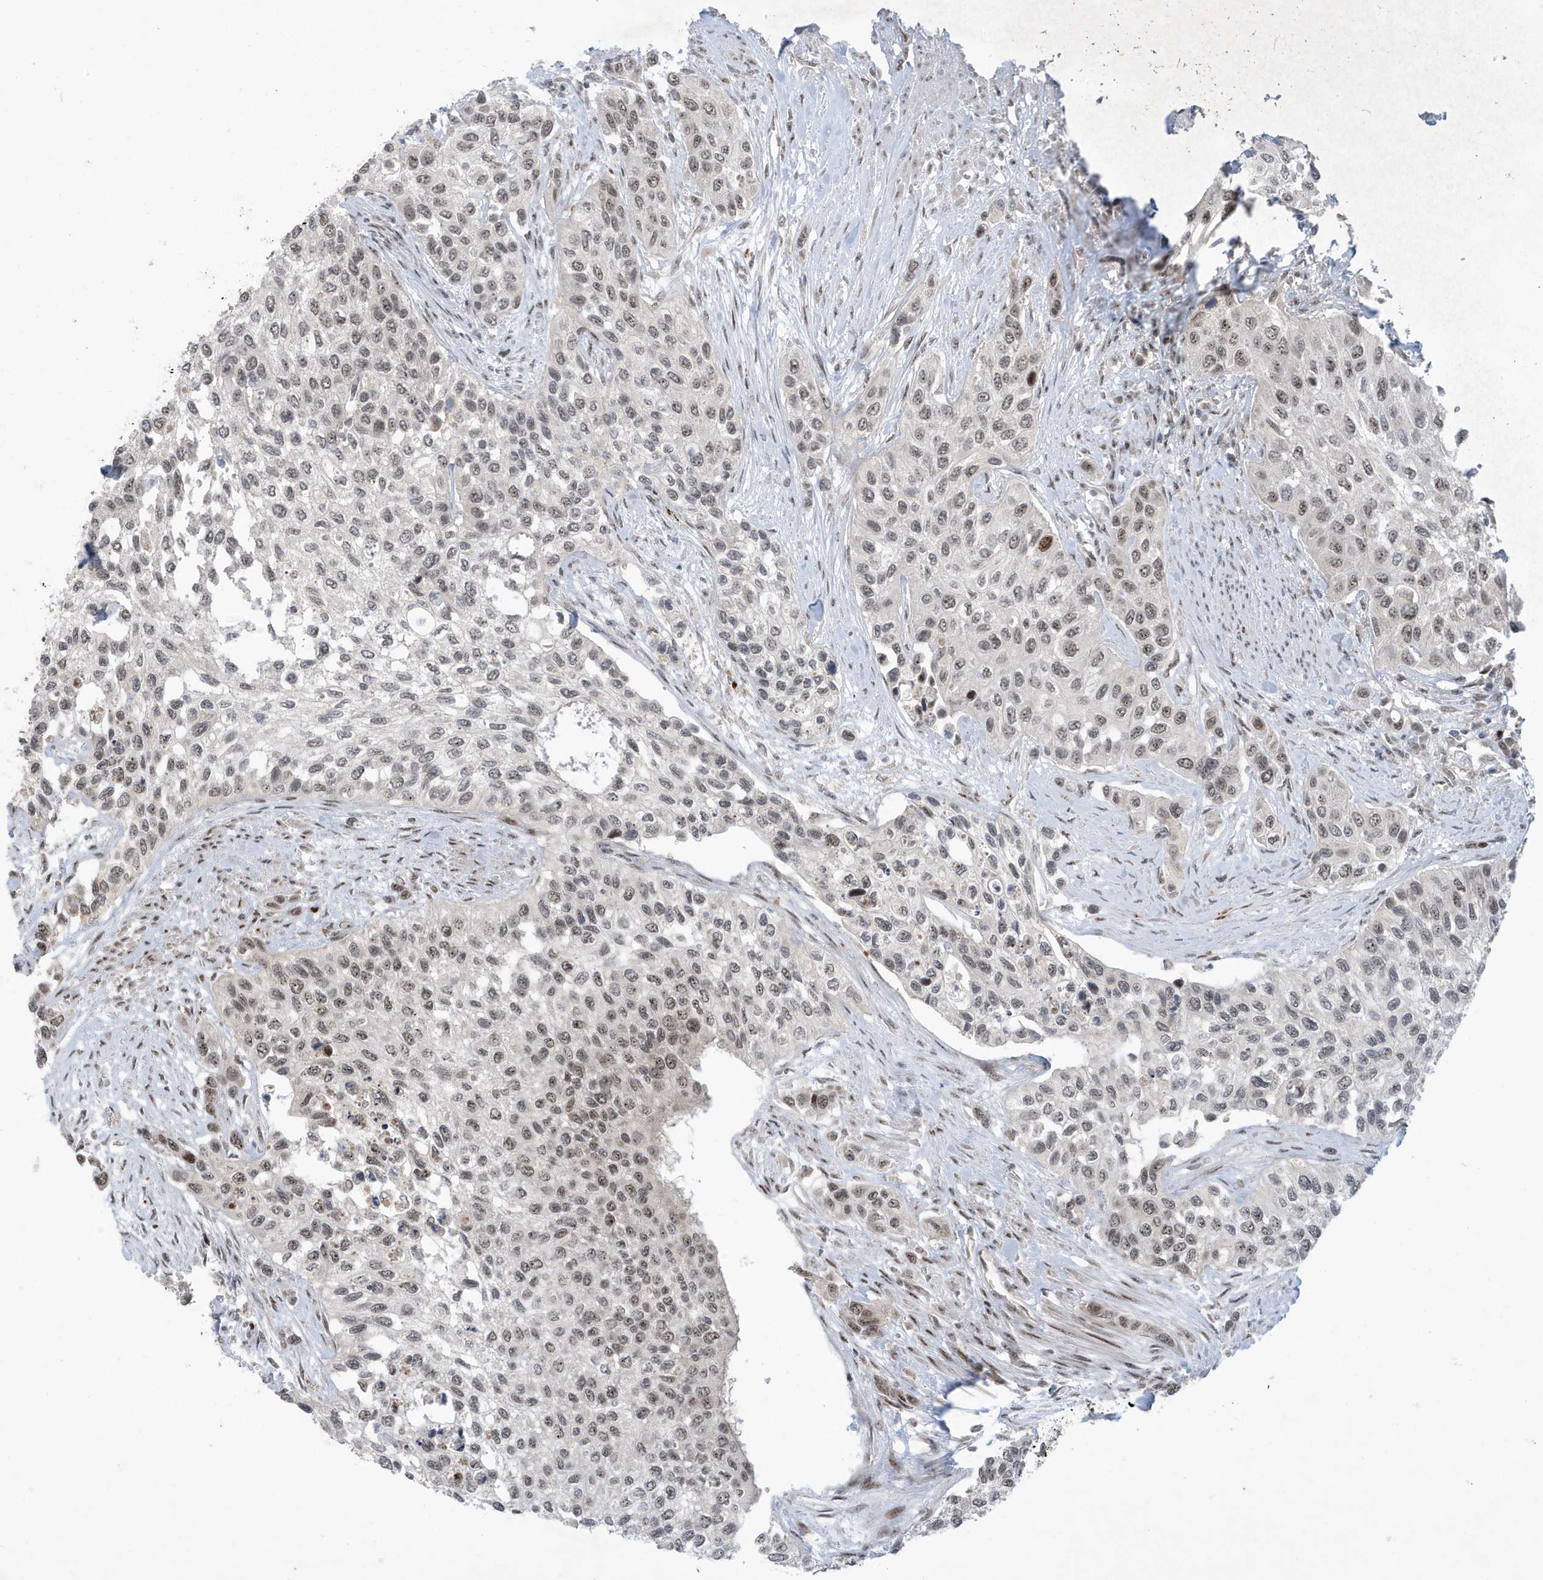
{"staining": {"intensity": "moderate", "quantity": "<25%", "location": "nuclear"}, "tissue": "urothelial cancer", "cell_type": "Tumor cells", "image_type": "cancer", "snomed": [{"axis": "morphology", "description": "Normal tissue, NOS"}, {"axis": "morphology", "description": "Urothelial carcinoma, High grade"}, {"axis": "topography", "description": "Vascular tissue"}, {"axis": "topography", "description": "Urinary bladder"}], "caption": "DAB (3,3'-diaminobenzidine) immunohistochemical staining of human urothelial cancer shows moderate nuclear protein staining in approximately <25% of tumor cells. The staining was performed using DAB (3,3'-diaminobenzidine), with brown indicating positive protein expression. Nuclei are stained blue with hematoxylin.", "gene": "FAM9B", "patient": {"sex": "female", "age": 56}}